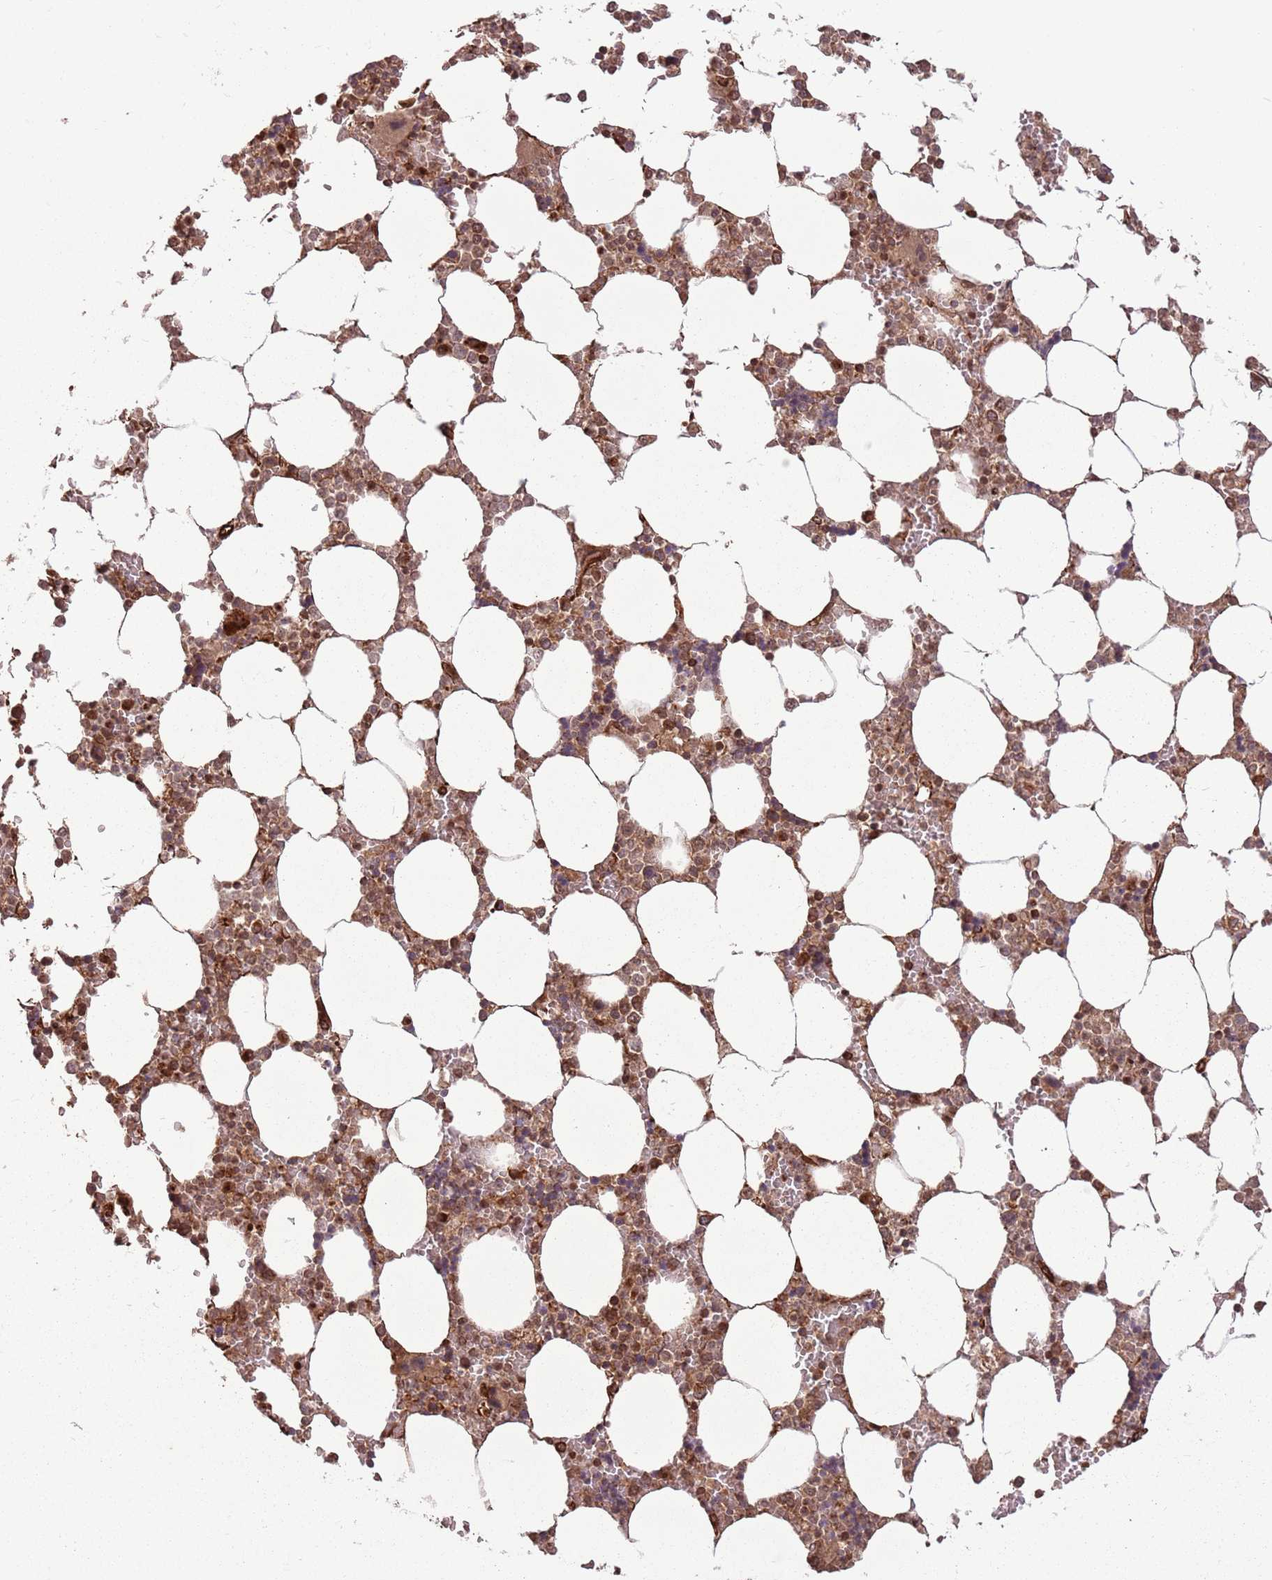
{"staining": {"intensity": "moderate", "quantity": ">75%", "location": "cytoplasmic/membranous,nuclear"}, "tissue": "bone marrow", "cell_type": "Hematopoietic cells", "image_type": "normal", "snomed": [{"axis": "morphology", "description": "Normal tissue, NOS"}, {"axis": "topography", "description": "Bone marrow"}], "caption": "An image of human bone marrow stained for a protein shows moderate cytoplasmic/membranous,nuclear brown staining in hematopoietic cells.", "gene": "ADAMTS3", "patient": {"sex": "male", "age": 64}}